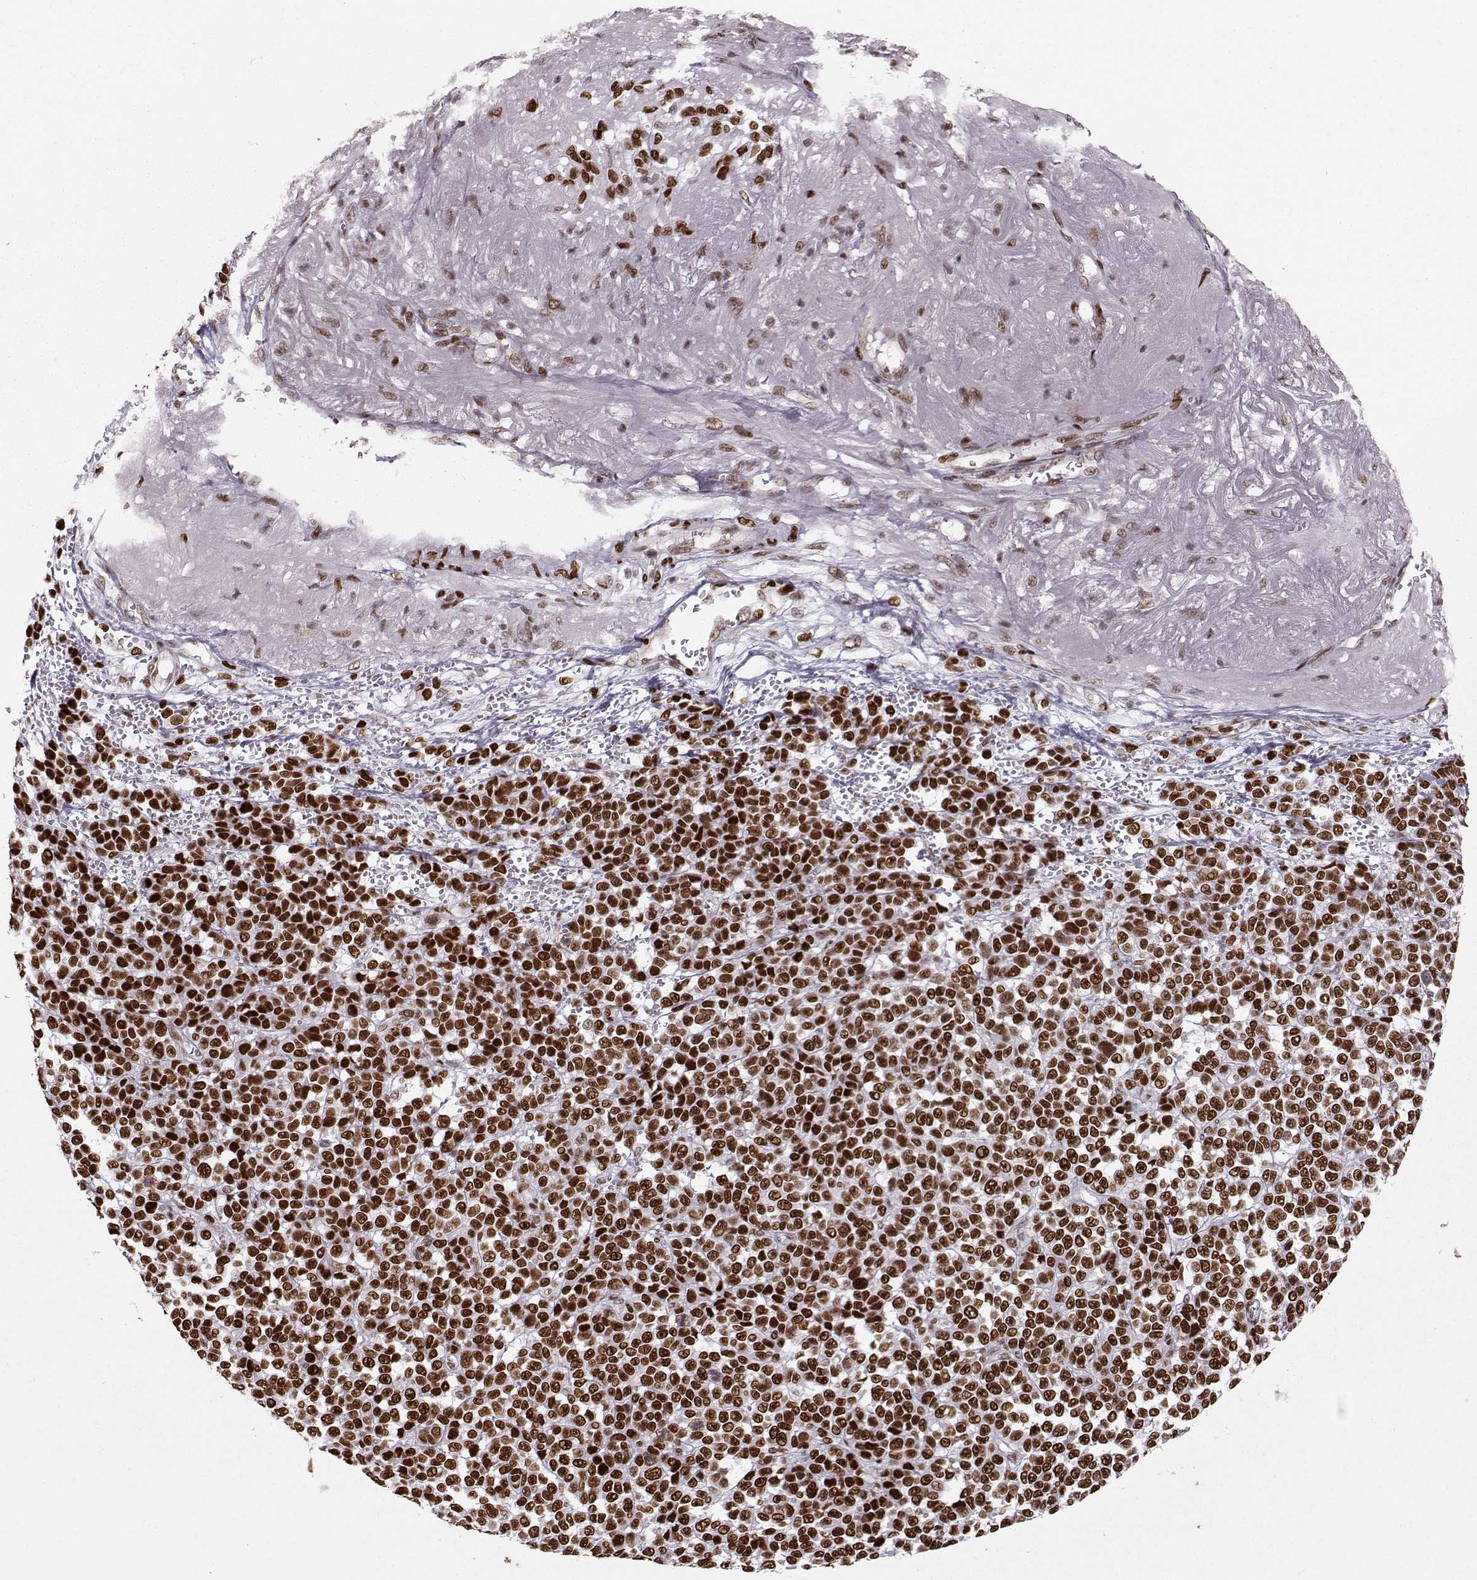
{"staining": {"intensity": "strong", "quantity": ">75%", "location": "nuclear"}, "tissue": "melanoma", "cell_type": "Tumor cells", "image_type": "cancer", "snomed": [{"axis": "morphology", "description": "Malignant melanoma, NOS"}, {"axis": "topography", "description": "Skin"}], "caption": "Immunohistochemical staining of human melanoma shows strong nuclear protein expression in about >75% of tumor cells.", "gene": "SNAPC2", "patient": {"sex": "female", "age": 95}}